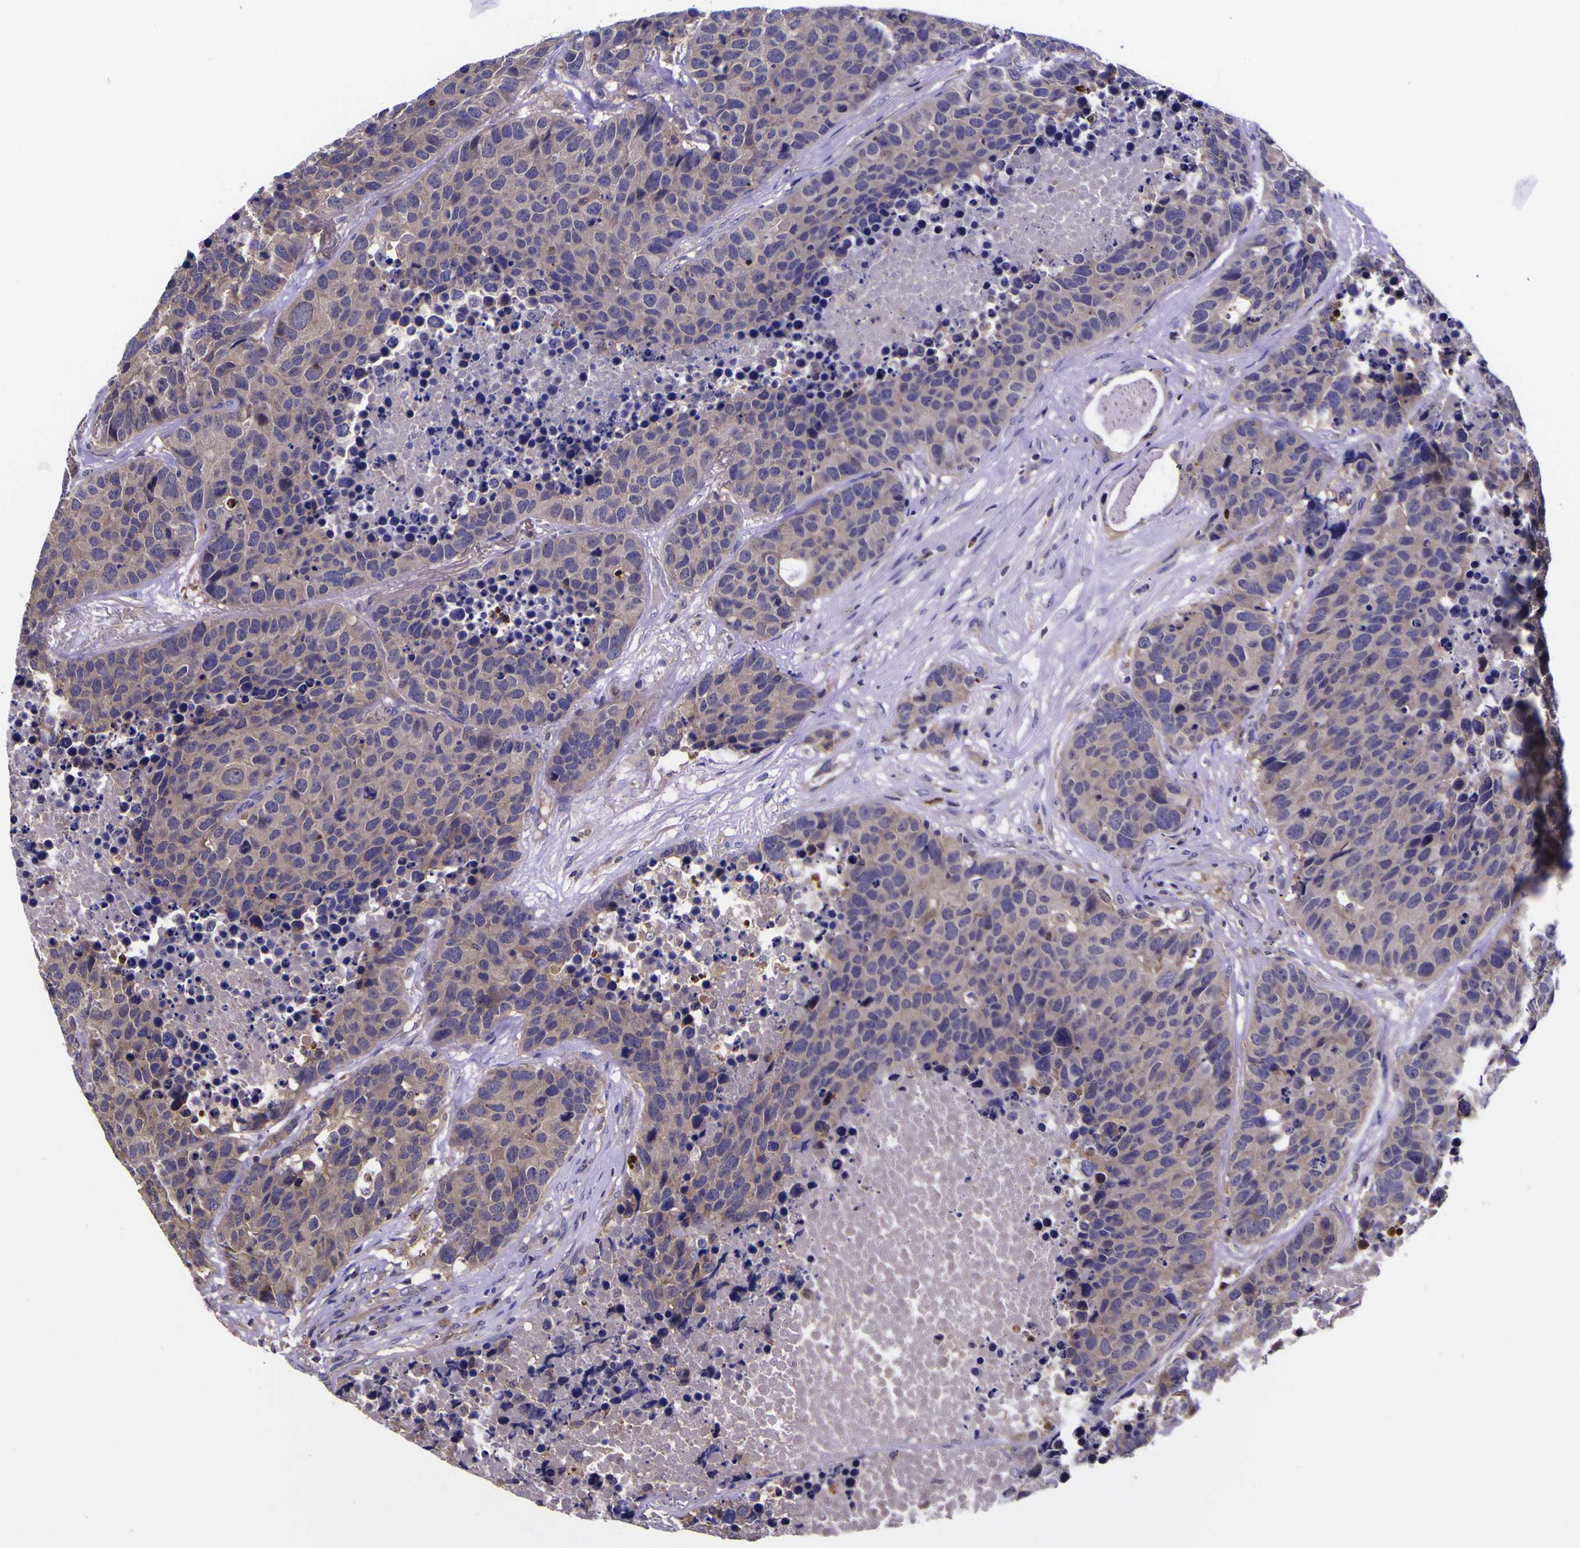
{"staining": {"intensity": "weak", "quantity": ">75%", "location": "cytoplasmic/membranous"}, "tissue": "carcinoid", "cell_type": "Tumor cells", "image_type": "cancer", "snomed": [{"axis": "morphology", "description": "Carcinoid, malignant, NOS"}, {"axis": "topography", "description": "Lung"}], "caption": "A micrograph showing weak cytoplasmic/membranous expression in about >75% of tumor cells in carcinoid, as visualized by brown immunohistochemical staining.", "gene": "MAPK14", "patient": {"sex": "male", "age": 60}}